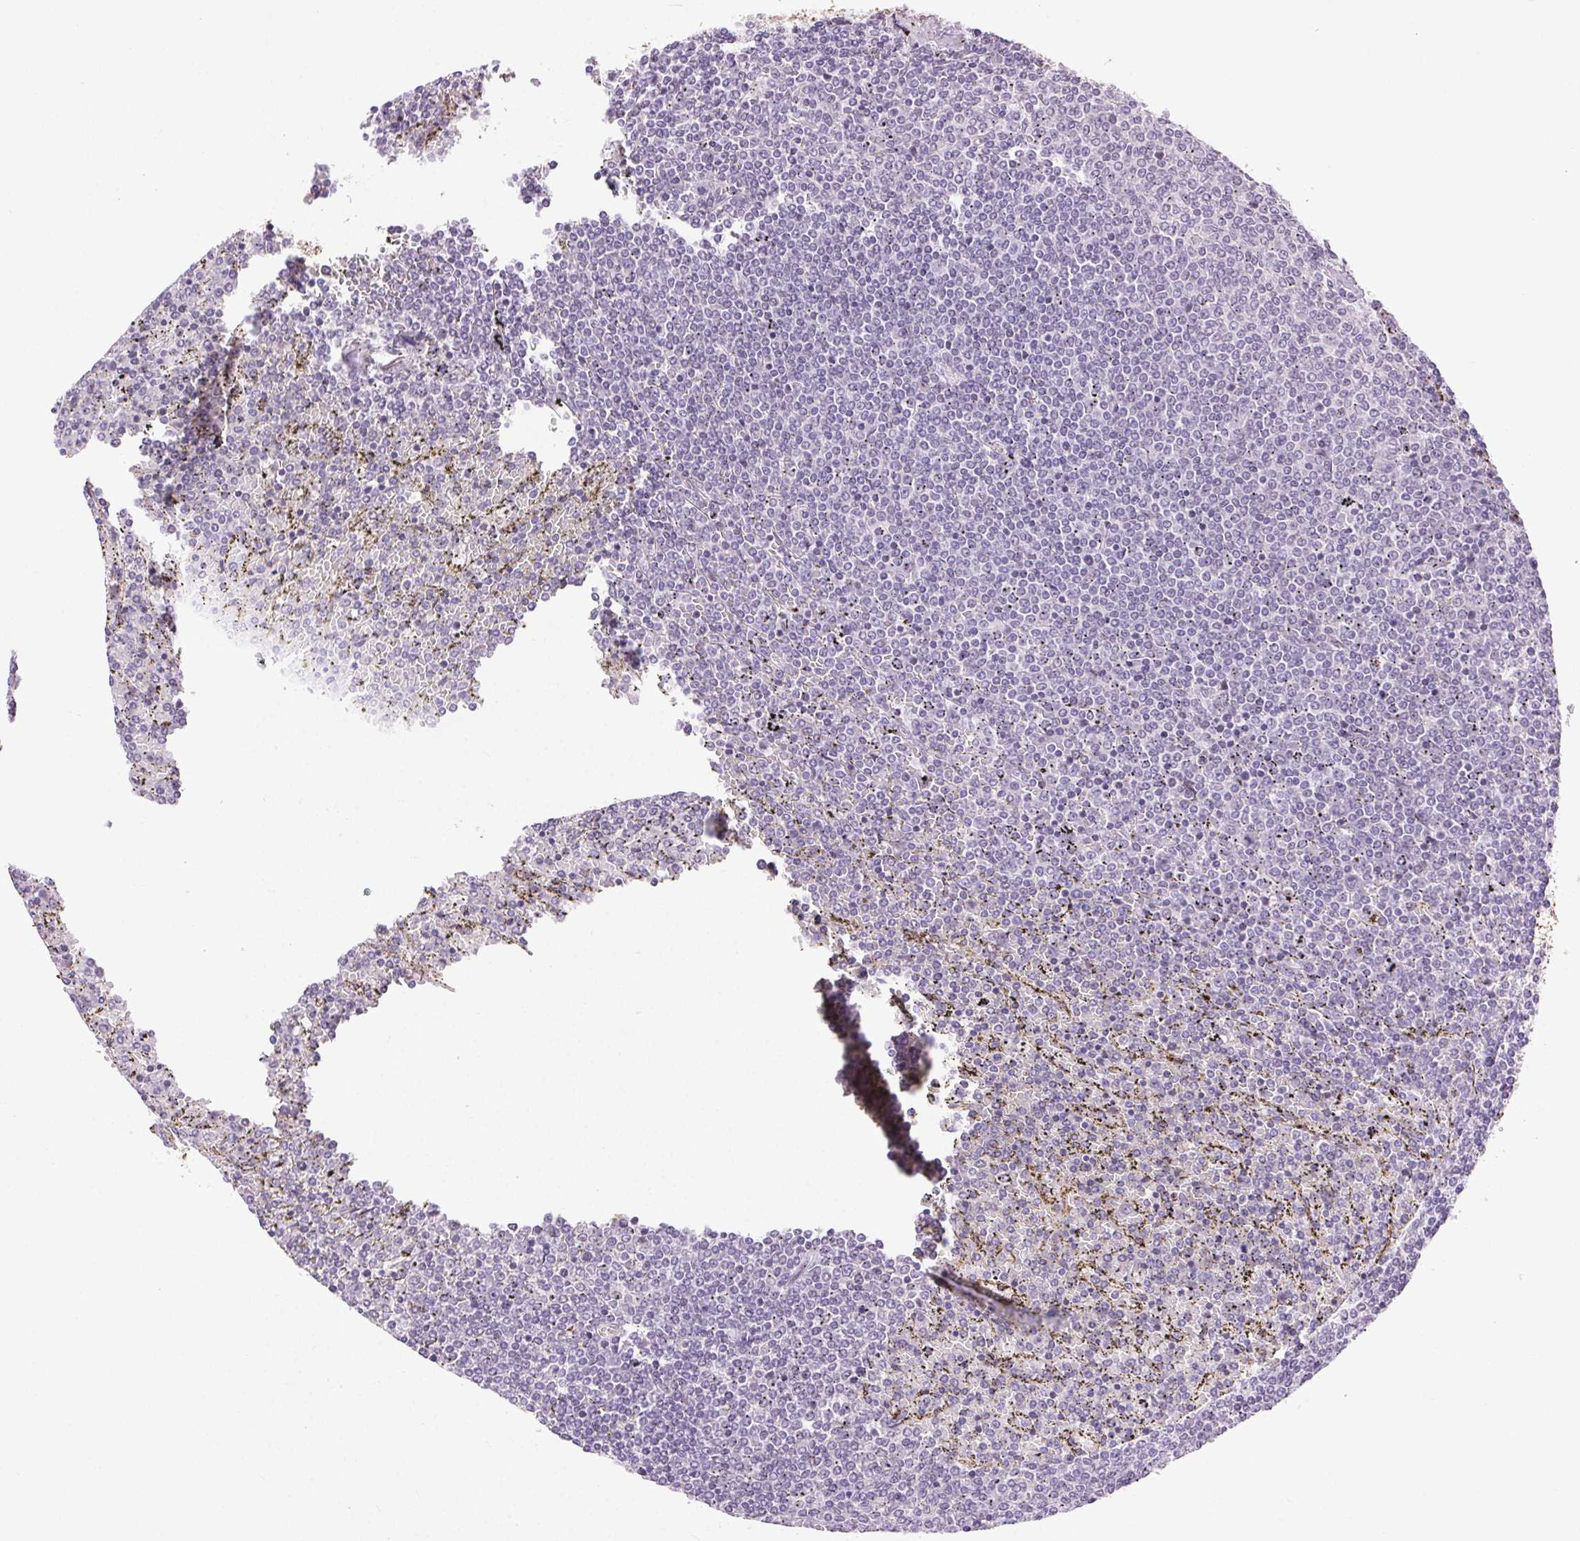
{"staining": {"intensity": "negative", "quantity": "none", "location": "none"}, "tissue": "lymphoma", "cell_type": "Tumor cells", "image_type": "cancer", "snomed": [{"axis": "morphology", "description": "Malignant lymphoma, non-Hodgkin's type, Low grade"}, {"axis": "topography", "description": "Spleen"}], "caption": "DAB immunohistochemical staining of human low-grade malignant lymphoma, non-Hodgkin's type demonstrates no significant expression in tumor cells.", "gene": "SYT11", "patient": {"sex": "female", "age": 77}}